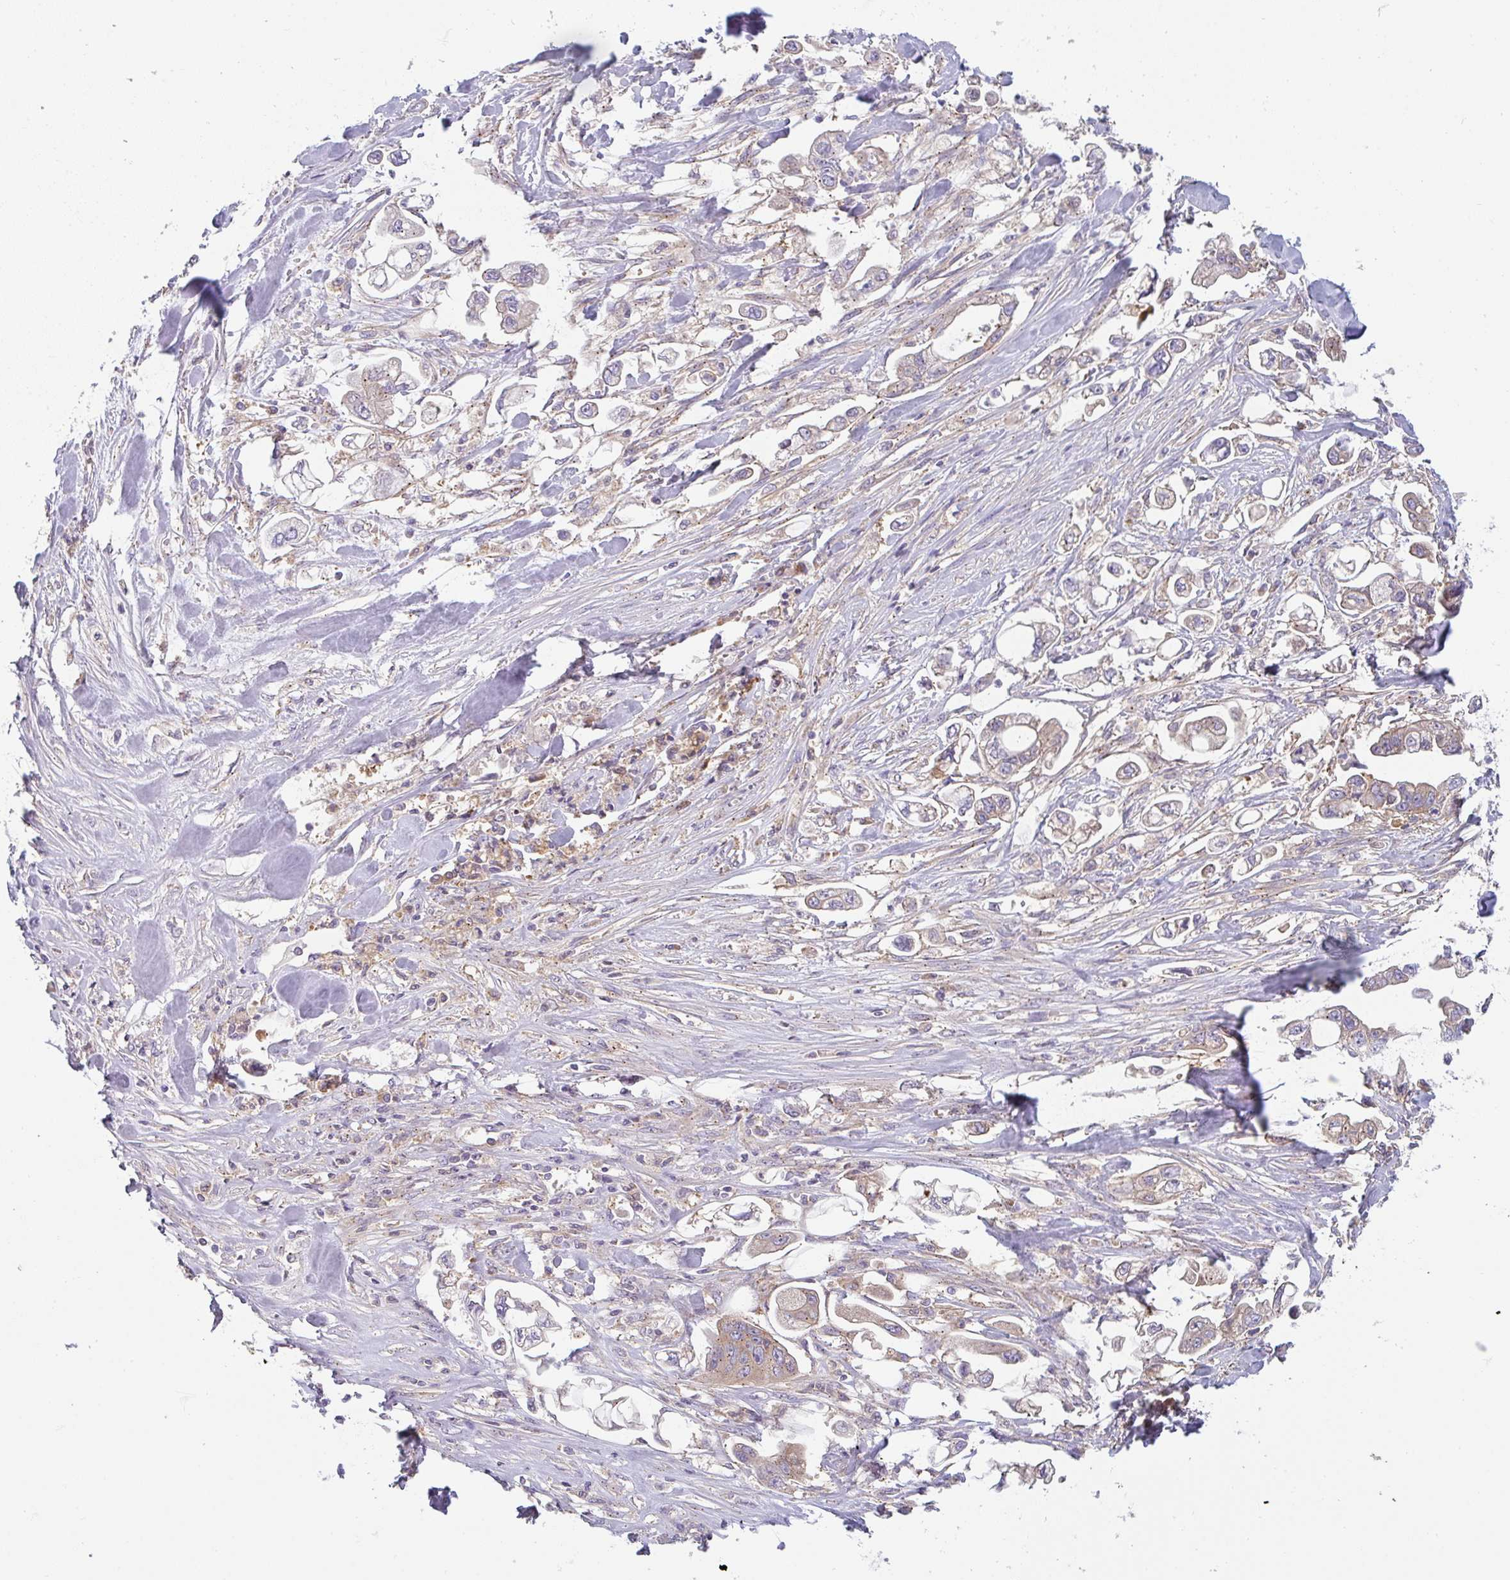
{"staining": {"intensity": "weak", "quantity": "25%-75%", "location": "cytoplasmic/membranous"}, "tissue": "stomach cancer", "cell_type": "Tumor cells", "image_type": "cancer", "snomed": [{"axis": "morphology", "description": "Adenocarcinoma, NOS"}, {"axis": "topography", "description": "Stomach"}], "caption": "This is an image of immunohistochemistry staining of stomach cancer (adenocarcinoma), which shows weak staining in the cytoplasmic/membranous of tumor cells.", "gene": "SNX5", "patient": {"sex": "male", "age": 62}}